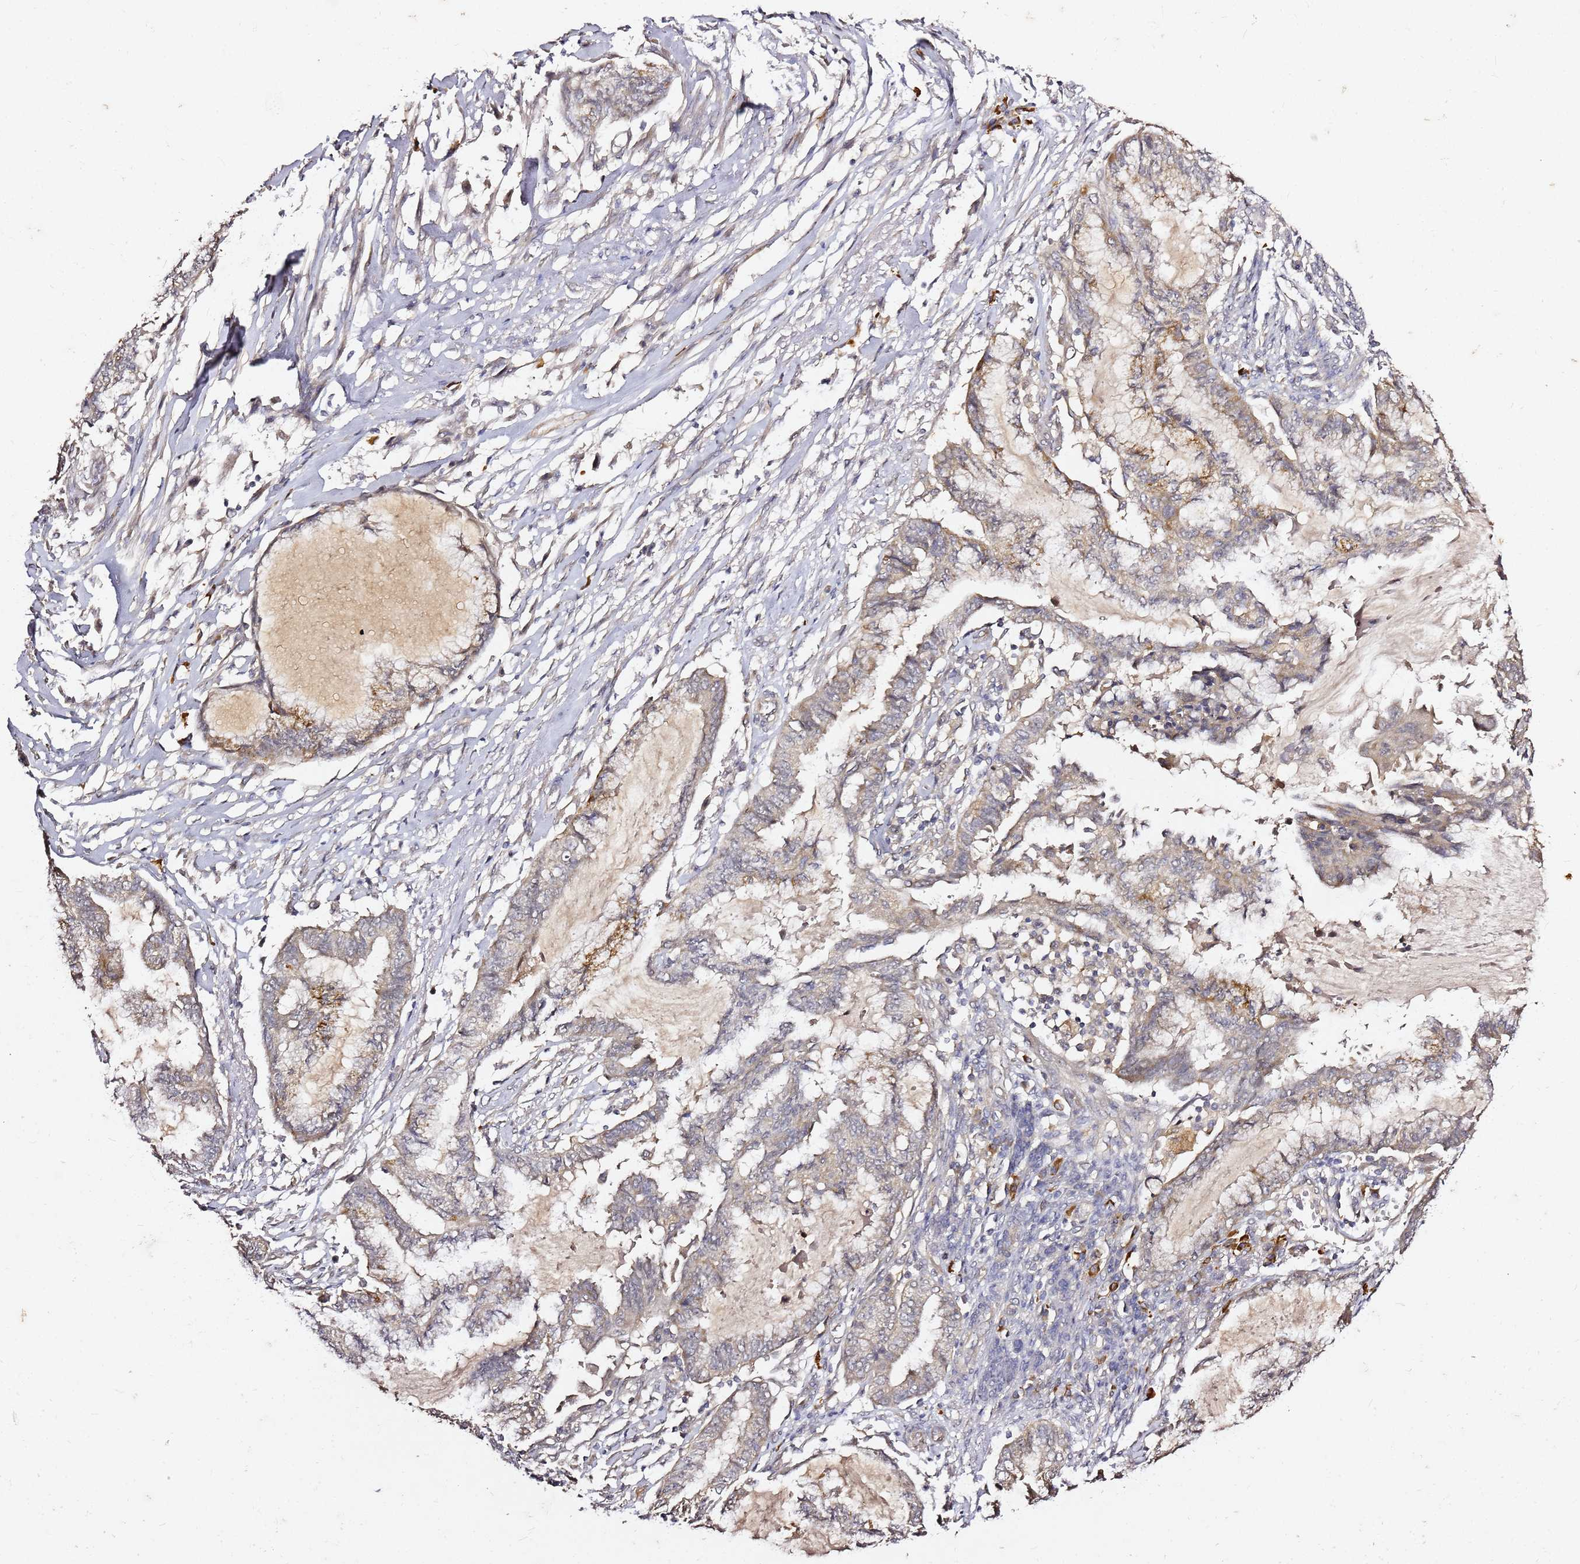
{"staining": {"intensity": "moderate", "quantity": "<25%", "location": "cytoplasmic/membranous"}, "tissue": "endometrial cancer", "cell_type": "Tumor cells", "image_type": "cancer", "snomed": [{"axis": "morphology", "description": "Adenocarcinoma, NOS"}, {"axis": "topography", "description": "Endometrium"}], "caption": "Immunohistochemical staining of human endometrial cancer reveals low levels of moderate cytoplasmic/membranous positivity in approximately <25% of tumor cells.", "gene": "C6orf136", "patient": {"sex": "female", "age": 86}}